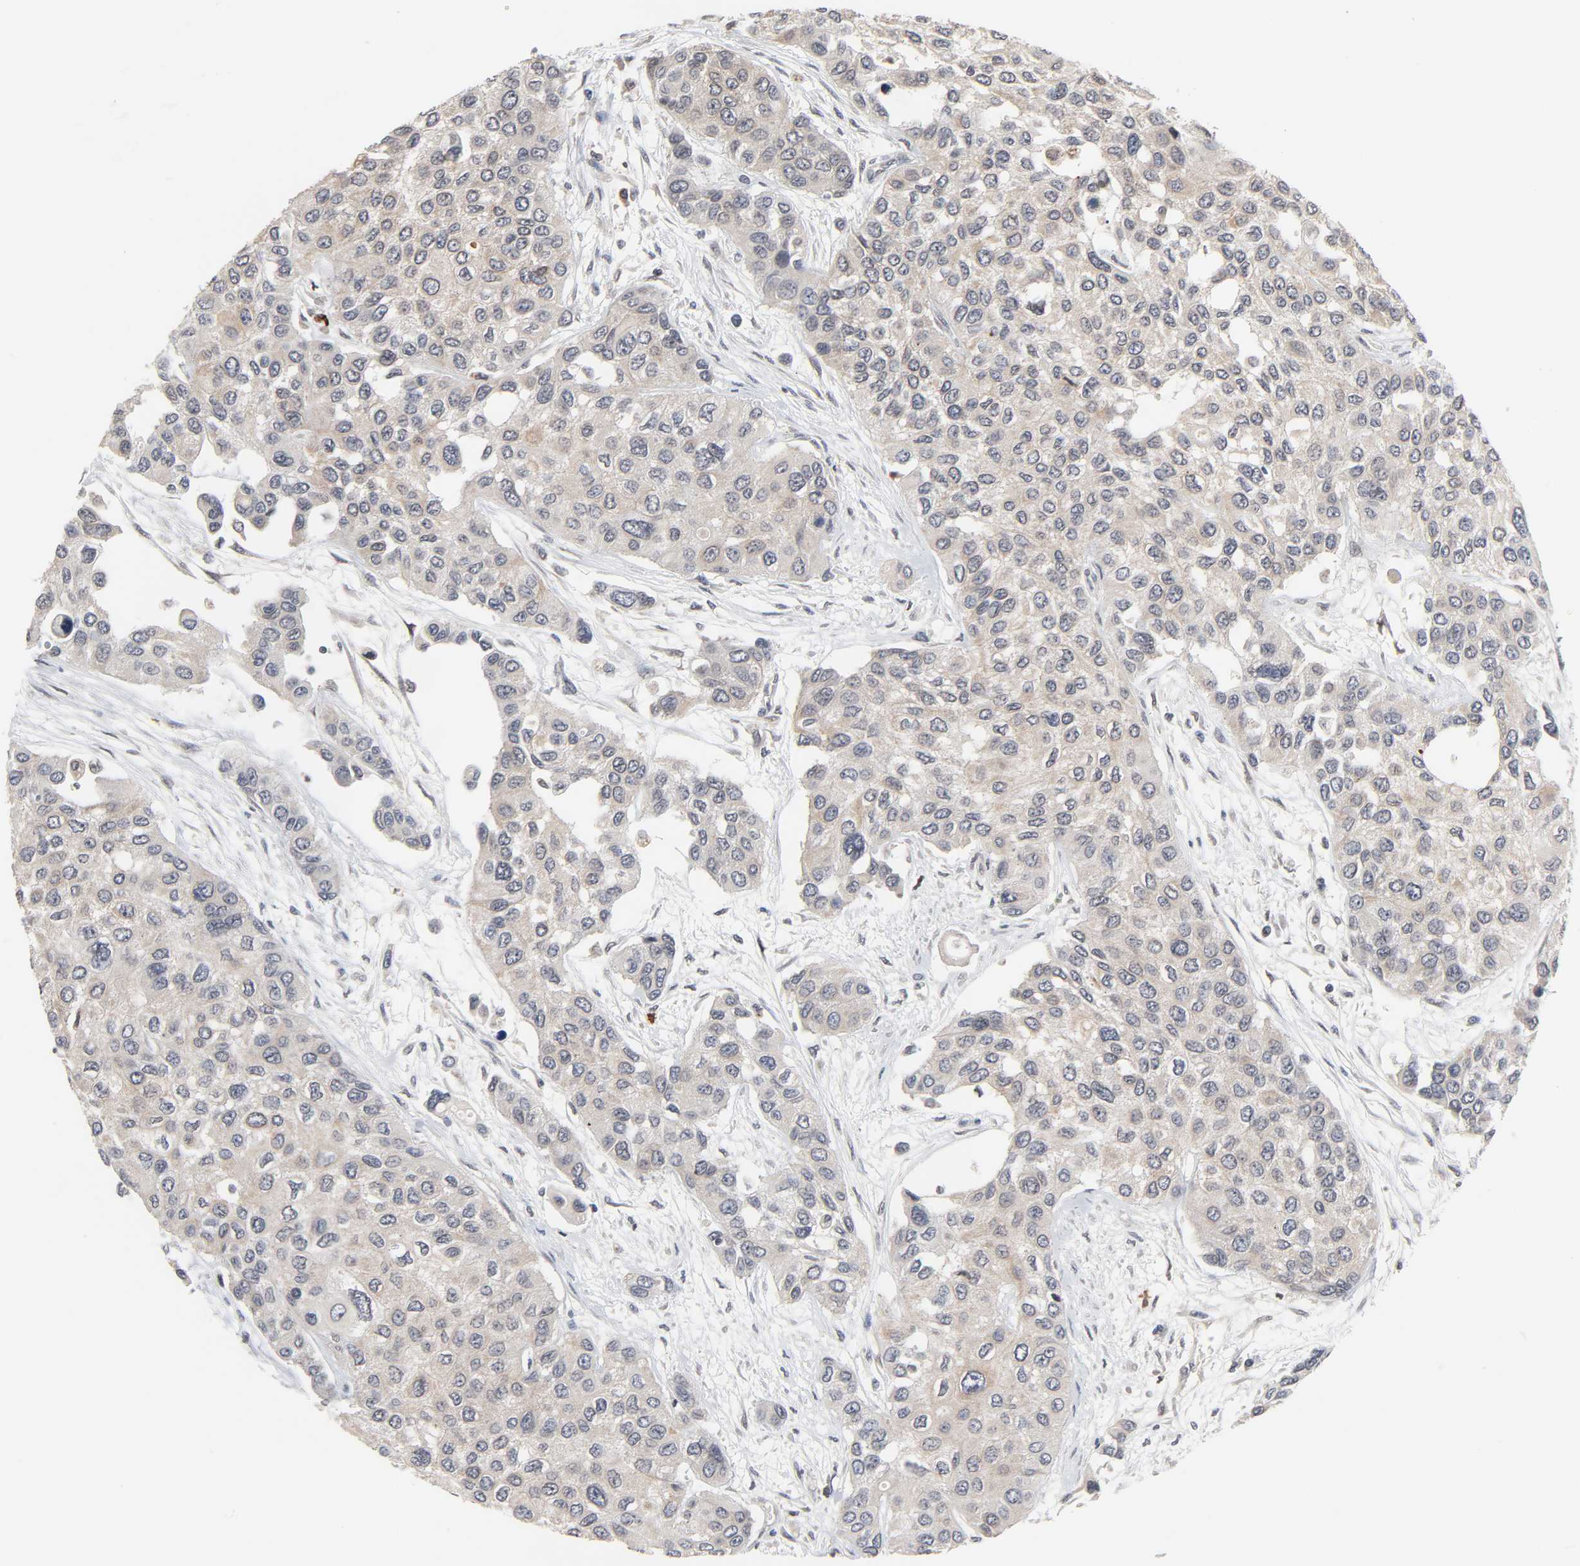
{"staining": {"intensity": "weak", "quantity": ">75%", "location": "cytoplasmic/membranous"}, "tissue": "urothelial cancer", "cell_type": "Tumor cells", "image_type": "cancer", "snomed": [{"axis": "morphology", "description": "Urothelial carcinoma, High grade"}, {"axis": "topography", "description": "Urinary bladder"}], "caption": "The histopathology image displays staining of high-grade urothelial carcinoma, revealing weak cytoplasmic/membranous protein expression (brown color) within tumor cells.", "gene": "CCDC175", "patient": {"sex": "female", "age": 56}}